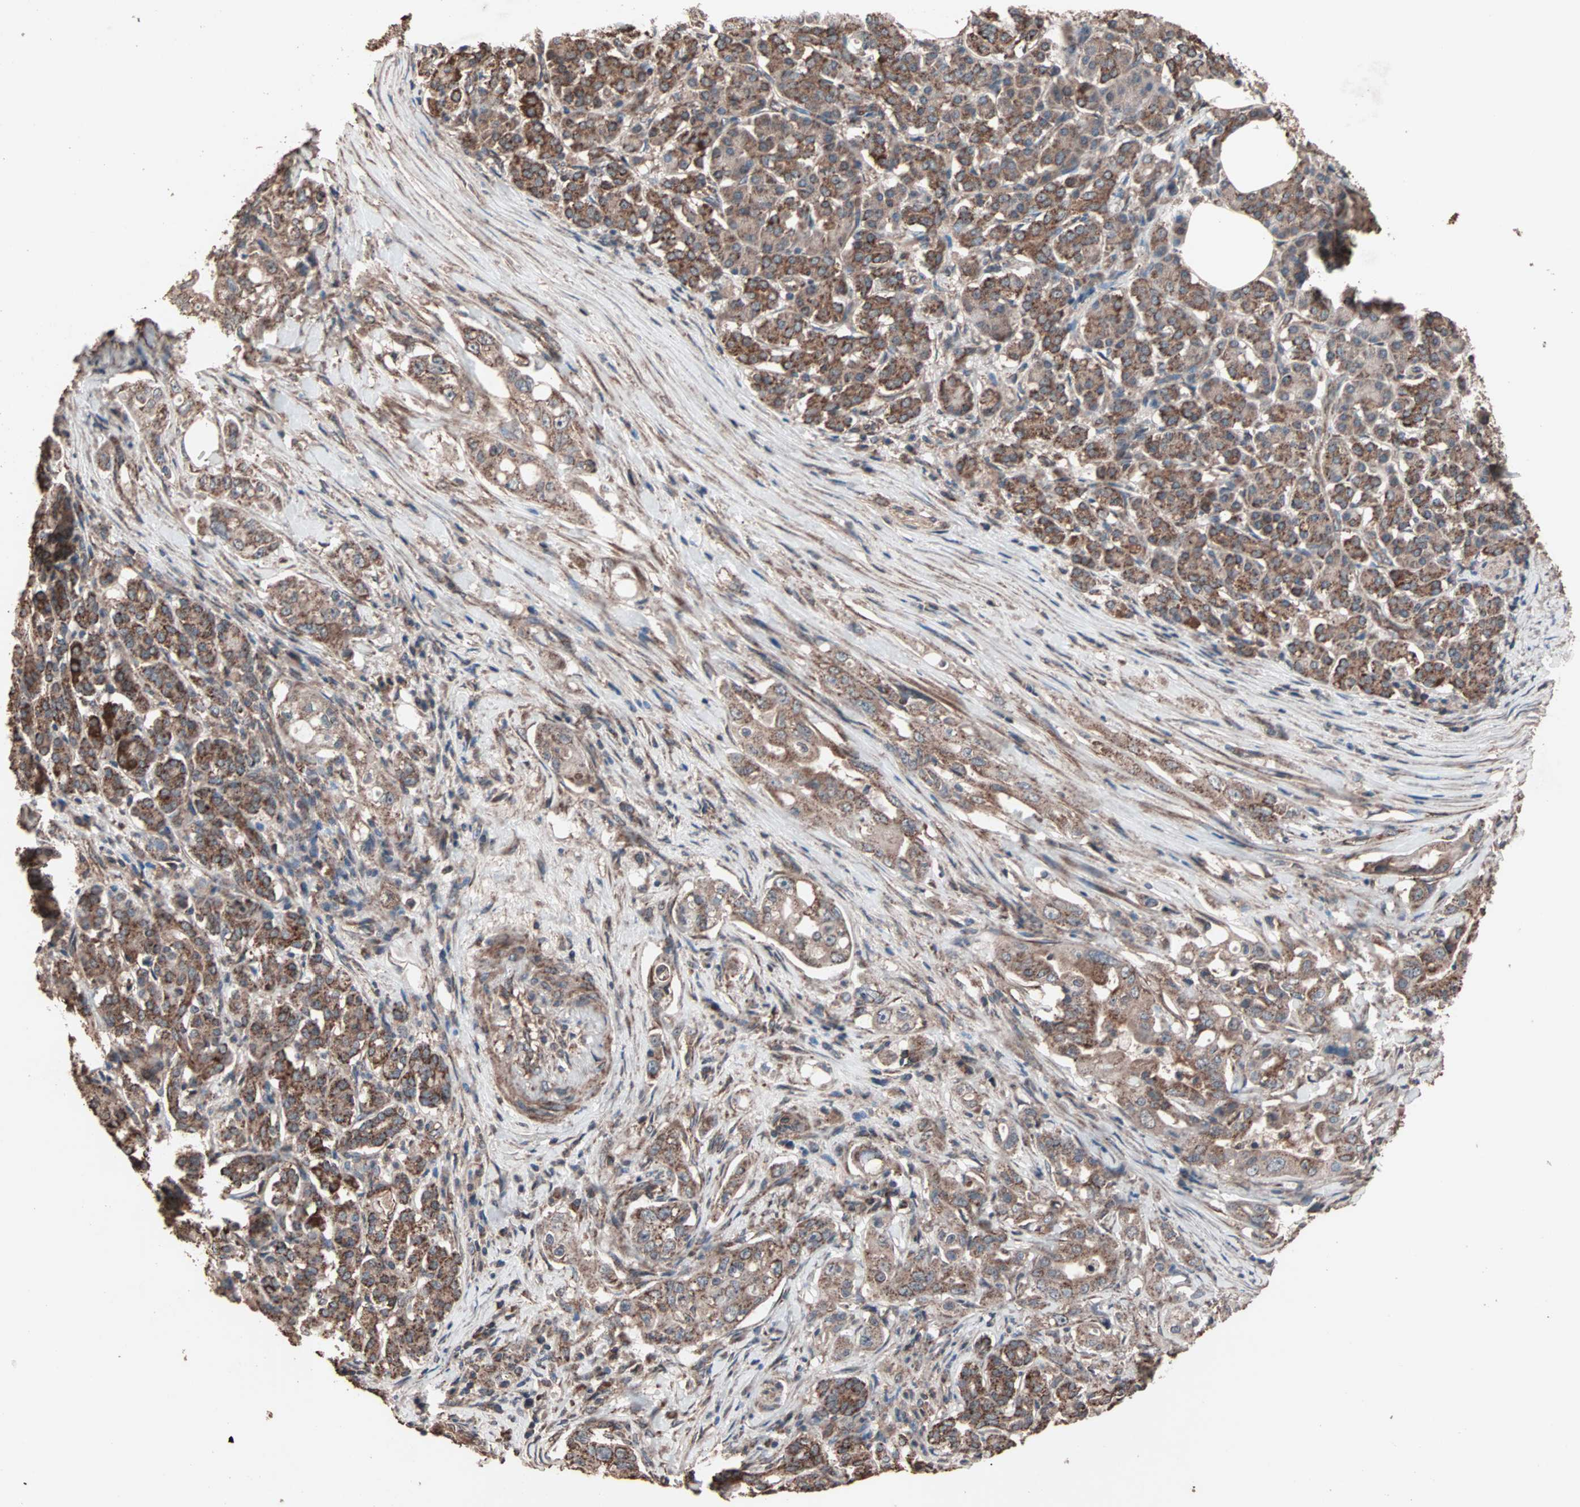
{"staining": {"intensity": "moderate", "quantity": ">75%", "location": "cytoplasmic/membranous"}, "tissue": "pancreatic cancer", "cell_type": "Tumor cells", "image_type": "cancer", "snomed": [{"axis": "morphology", "description": "Normal tissue, NOS"}, {"axis": "topography", "description": "Pancreas"}], "caption": "Pancreatic cancer stained with immunohistochemistry (IHC) shows moderate cytoplasmic/membranous staining in about >75% of tumor cells.", "gene": "MRPL2", "patient": {"sex": "male", "age": 42}}